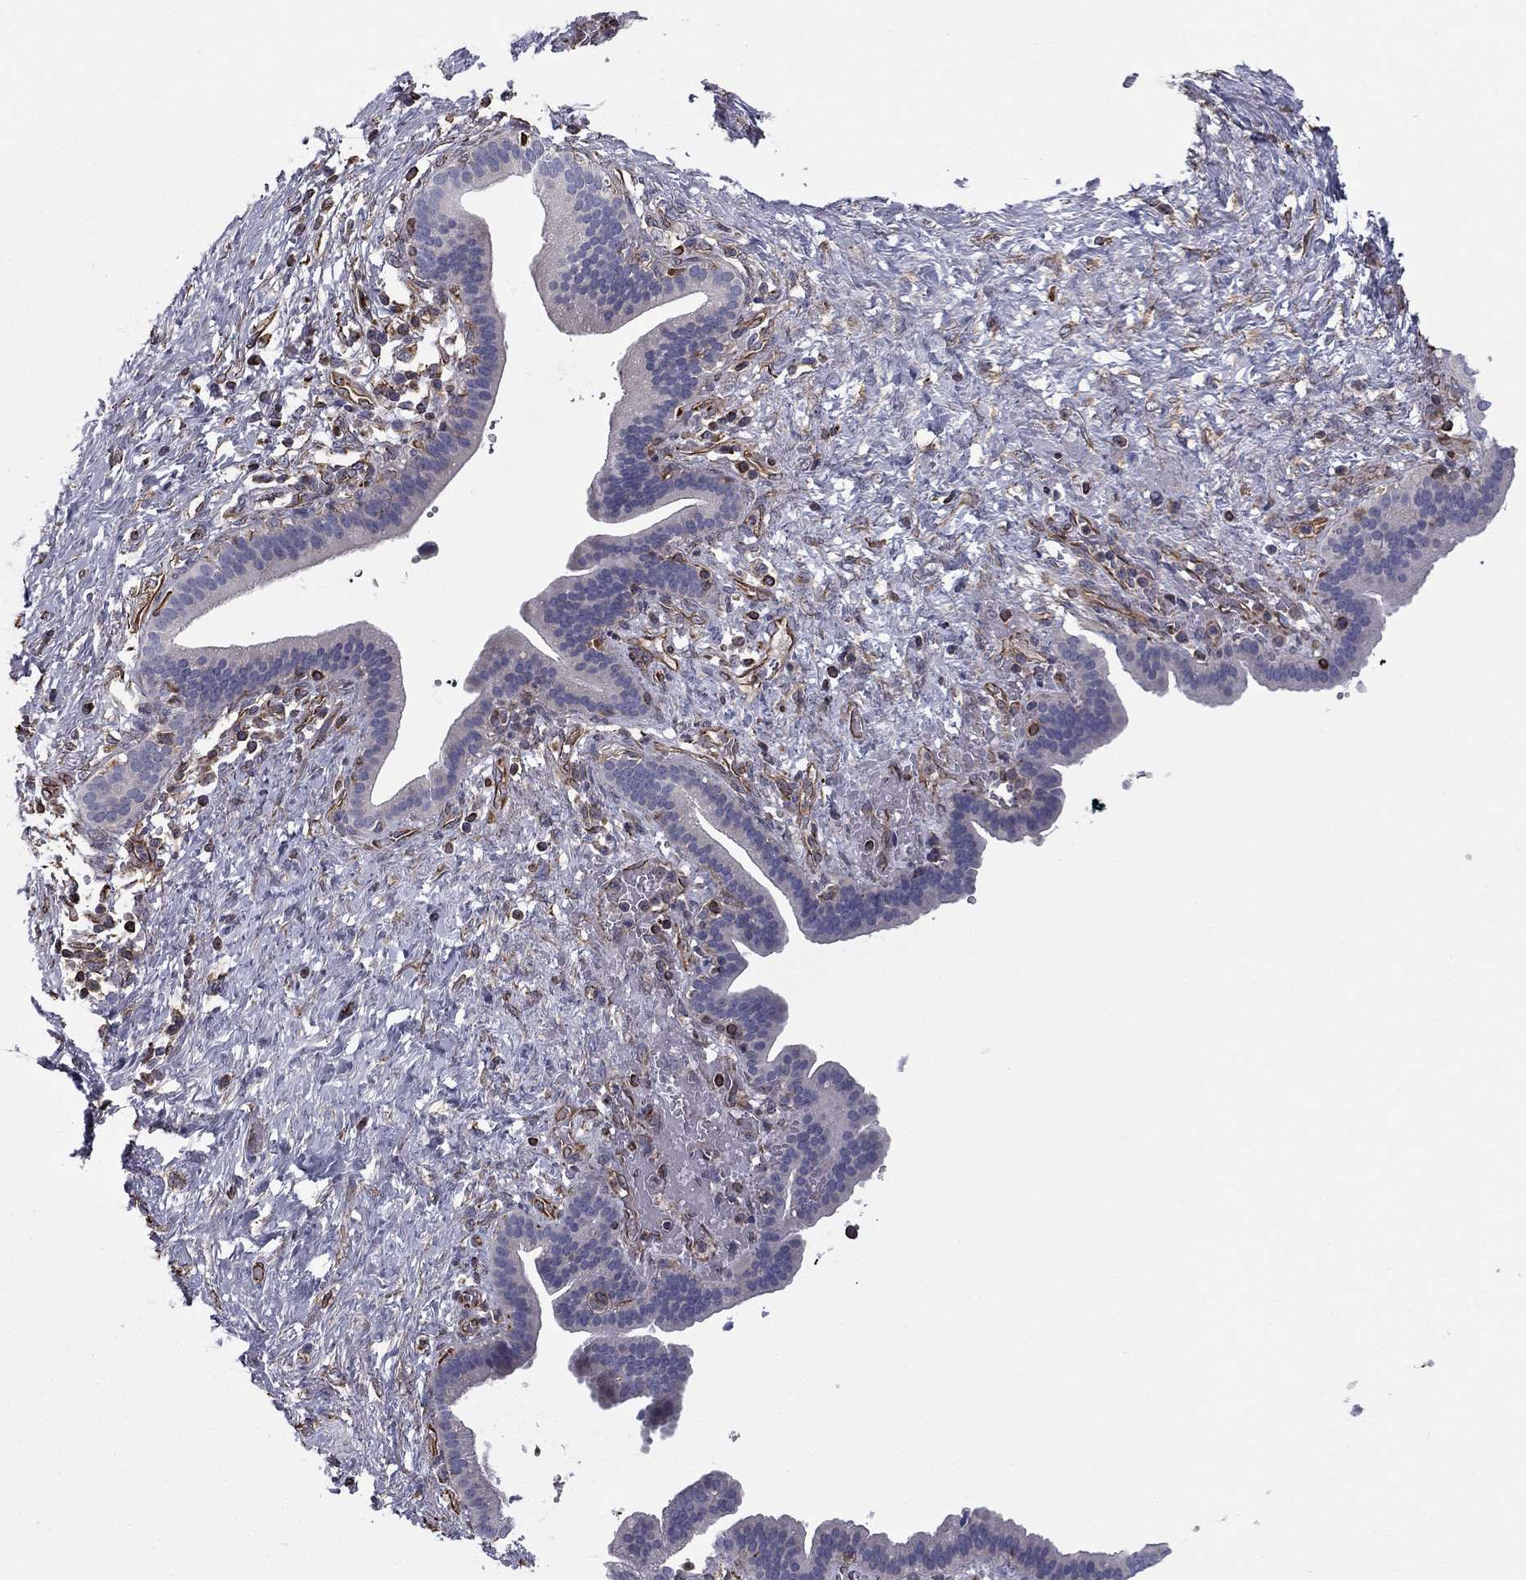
{"staining": {"intensity": "negative", "quantity": "none", "location": "none"}, "tissue": "pancreatic cancer", "cell_type": "Tumor cells", "image_type": "cancer", "snomed": [{"axis": "morphology", "description": "Adenocarcinoma, NOS"}, {"axis": "topography", "description": "Pancreas"}], "caption": "This image is of adenocarcinoma (pancreatic) stained with immunohistochemistry to label a protein in brown with the nuclei are counter-stained blue. There is no staining in tumor cells.", "gene": "SCUBE1", "patient": {"sex": "male", "age": 44}}